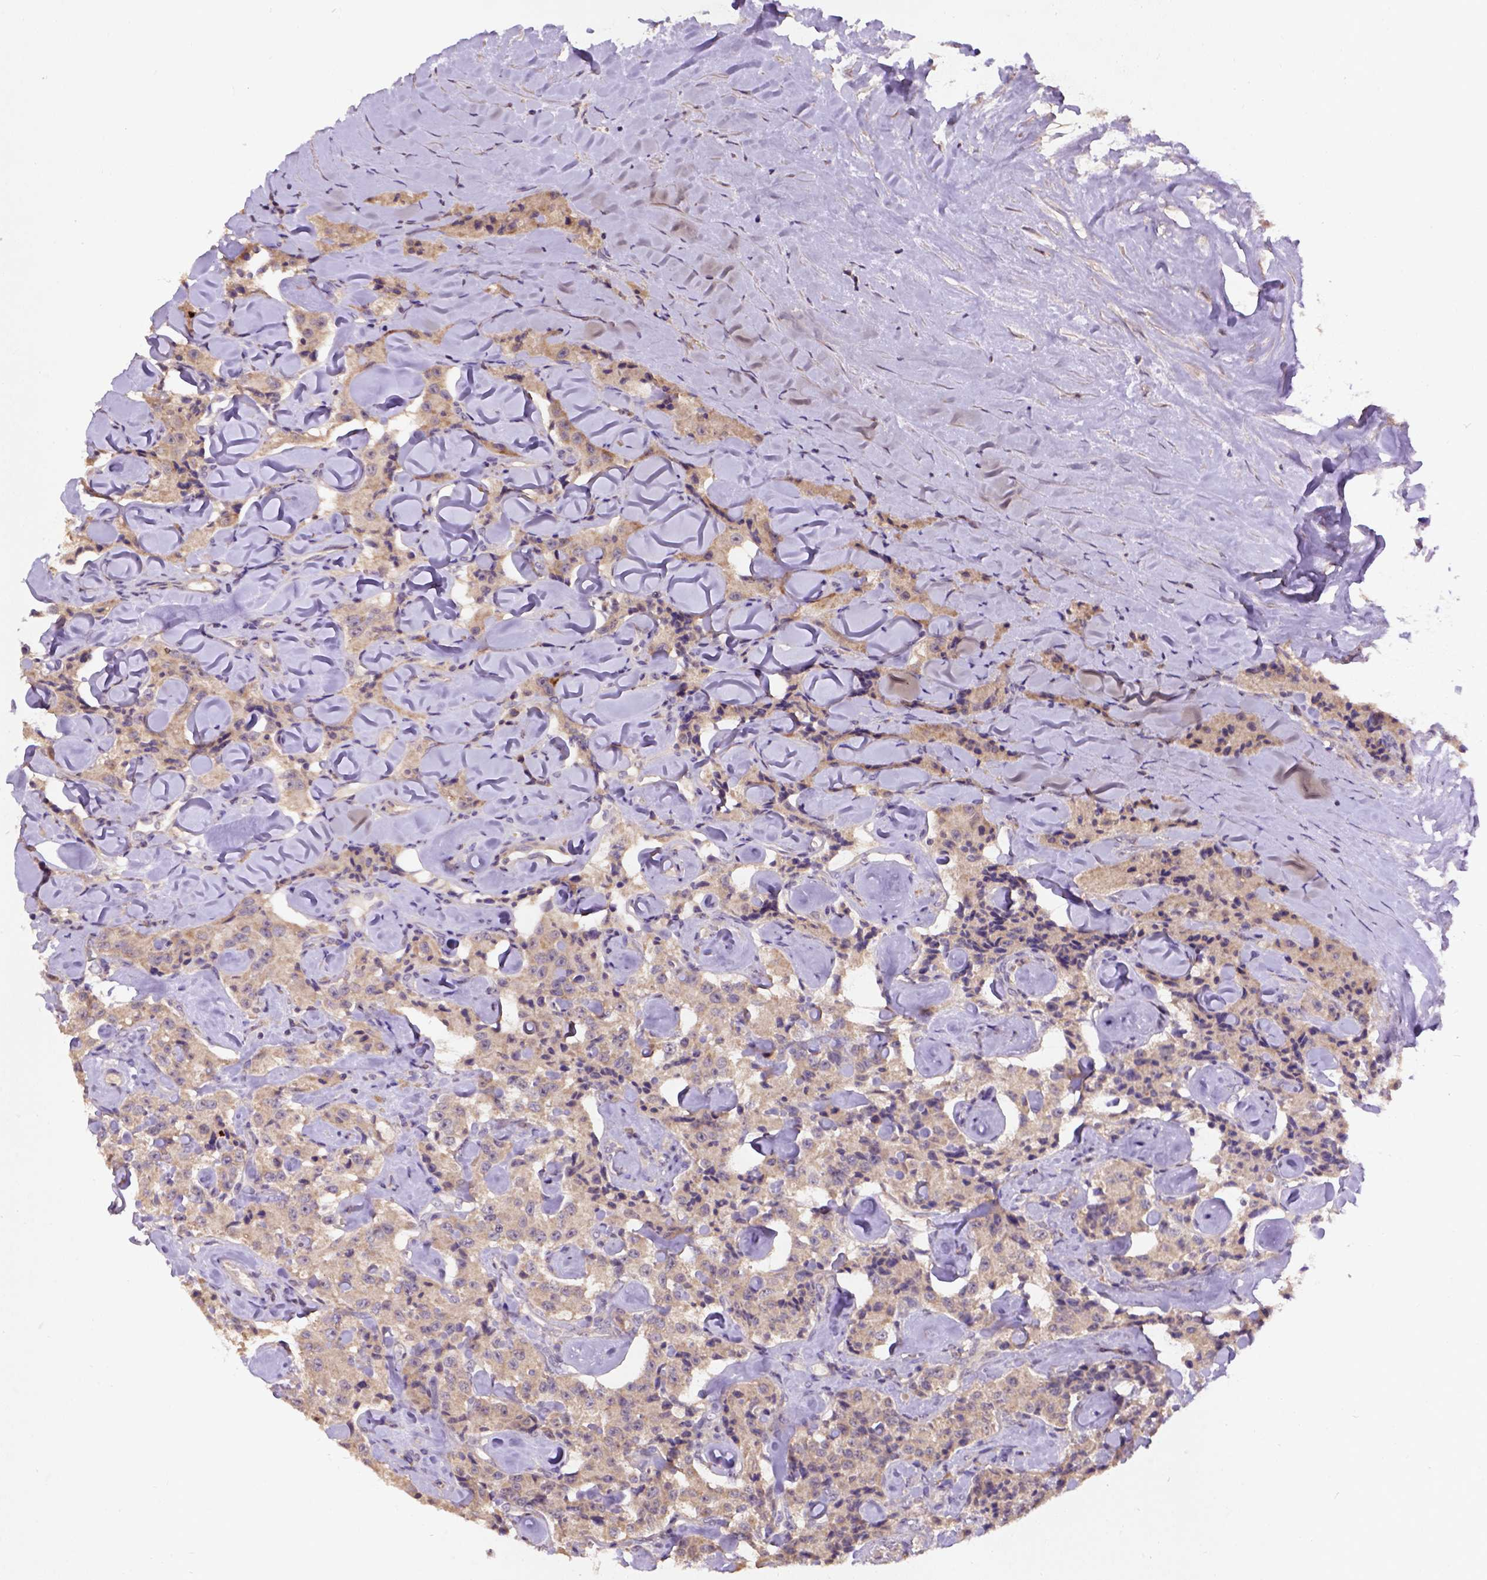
{"staining": {"intensity": "moderate", "quantity": ">75%", "location": "cytoplasmic/membranous"}, "tissue": "carcinoid", "cell_type": "Tumor cells", "image_type": "cancer", "snomed": [{"axis": "morphology", "description": "Carcinoid, malignant, NOS"}, {"axis": "topography", "description": "Pancreas"}], "caption": "The histopathology image shows staining of carcinoid, revealing moderate cytoplasmic/membranous protein expression (brown color) within tumor cells.", "gene": "KBTBD8", "patient": {"sex": "male", "age": 41}}